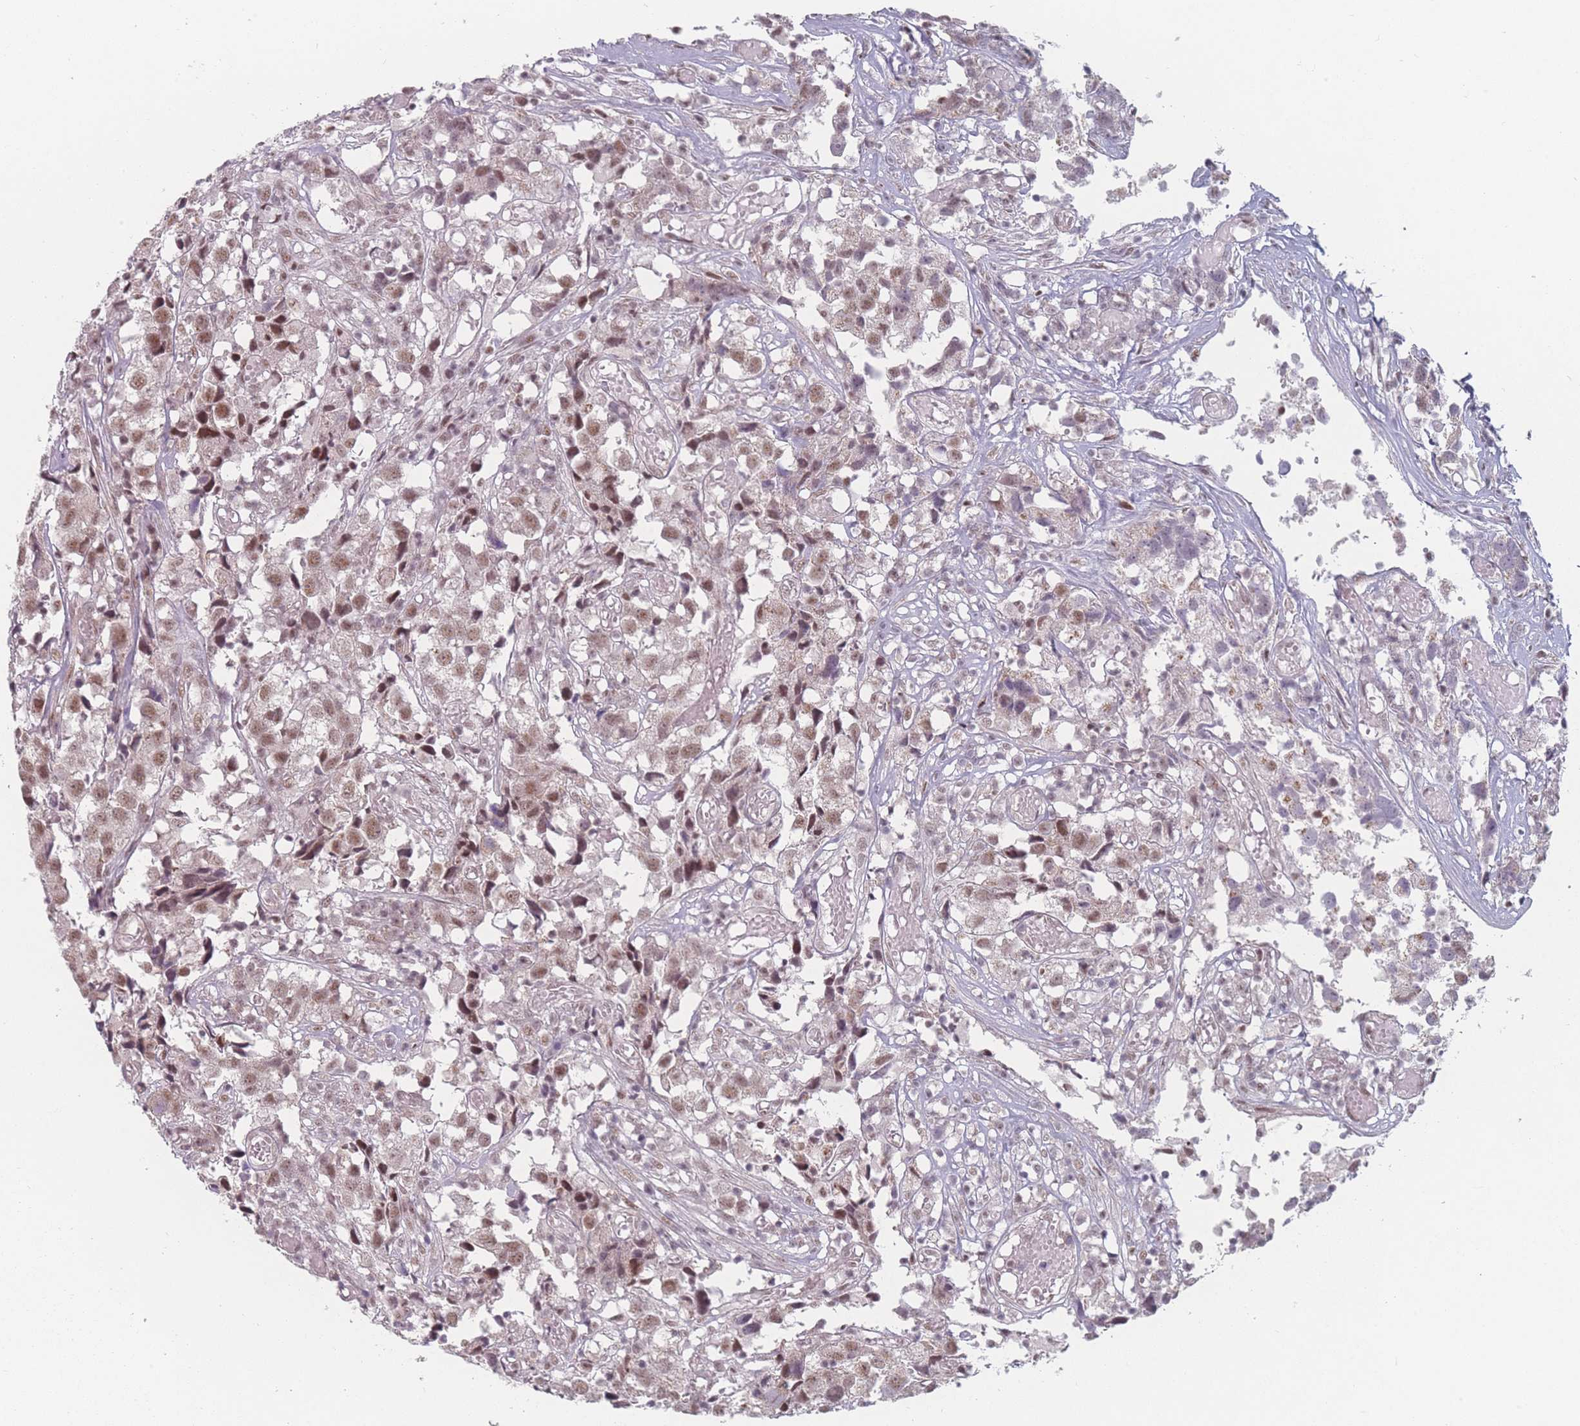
{"staining": {"intensity": "moderate", "quantity": "25%-75%", "location": "nuclear"}, "tissue": "urothelial cancer", "cell_type": "Tumor cells", "image_type": "cancer", "snomed": [{"axis": "morphology", "description": "Urothelial carcinoma, High grade"}, {"axis": "topography", "description": "Urinary bladder"}], "caption": "A high-resolution image shows IHC staining of urothelial cancer, which shows moderate nuclear staining in about 25%-75% of tumor cells. (Stains: DAB in brown, nuclei in blue, Microscopy: brightfield microscopy at high magnification).", "gene": "ZC3H14", "patient": {"sex": "female", "age": 75}}